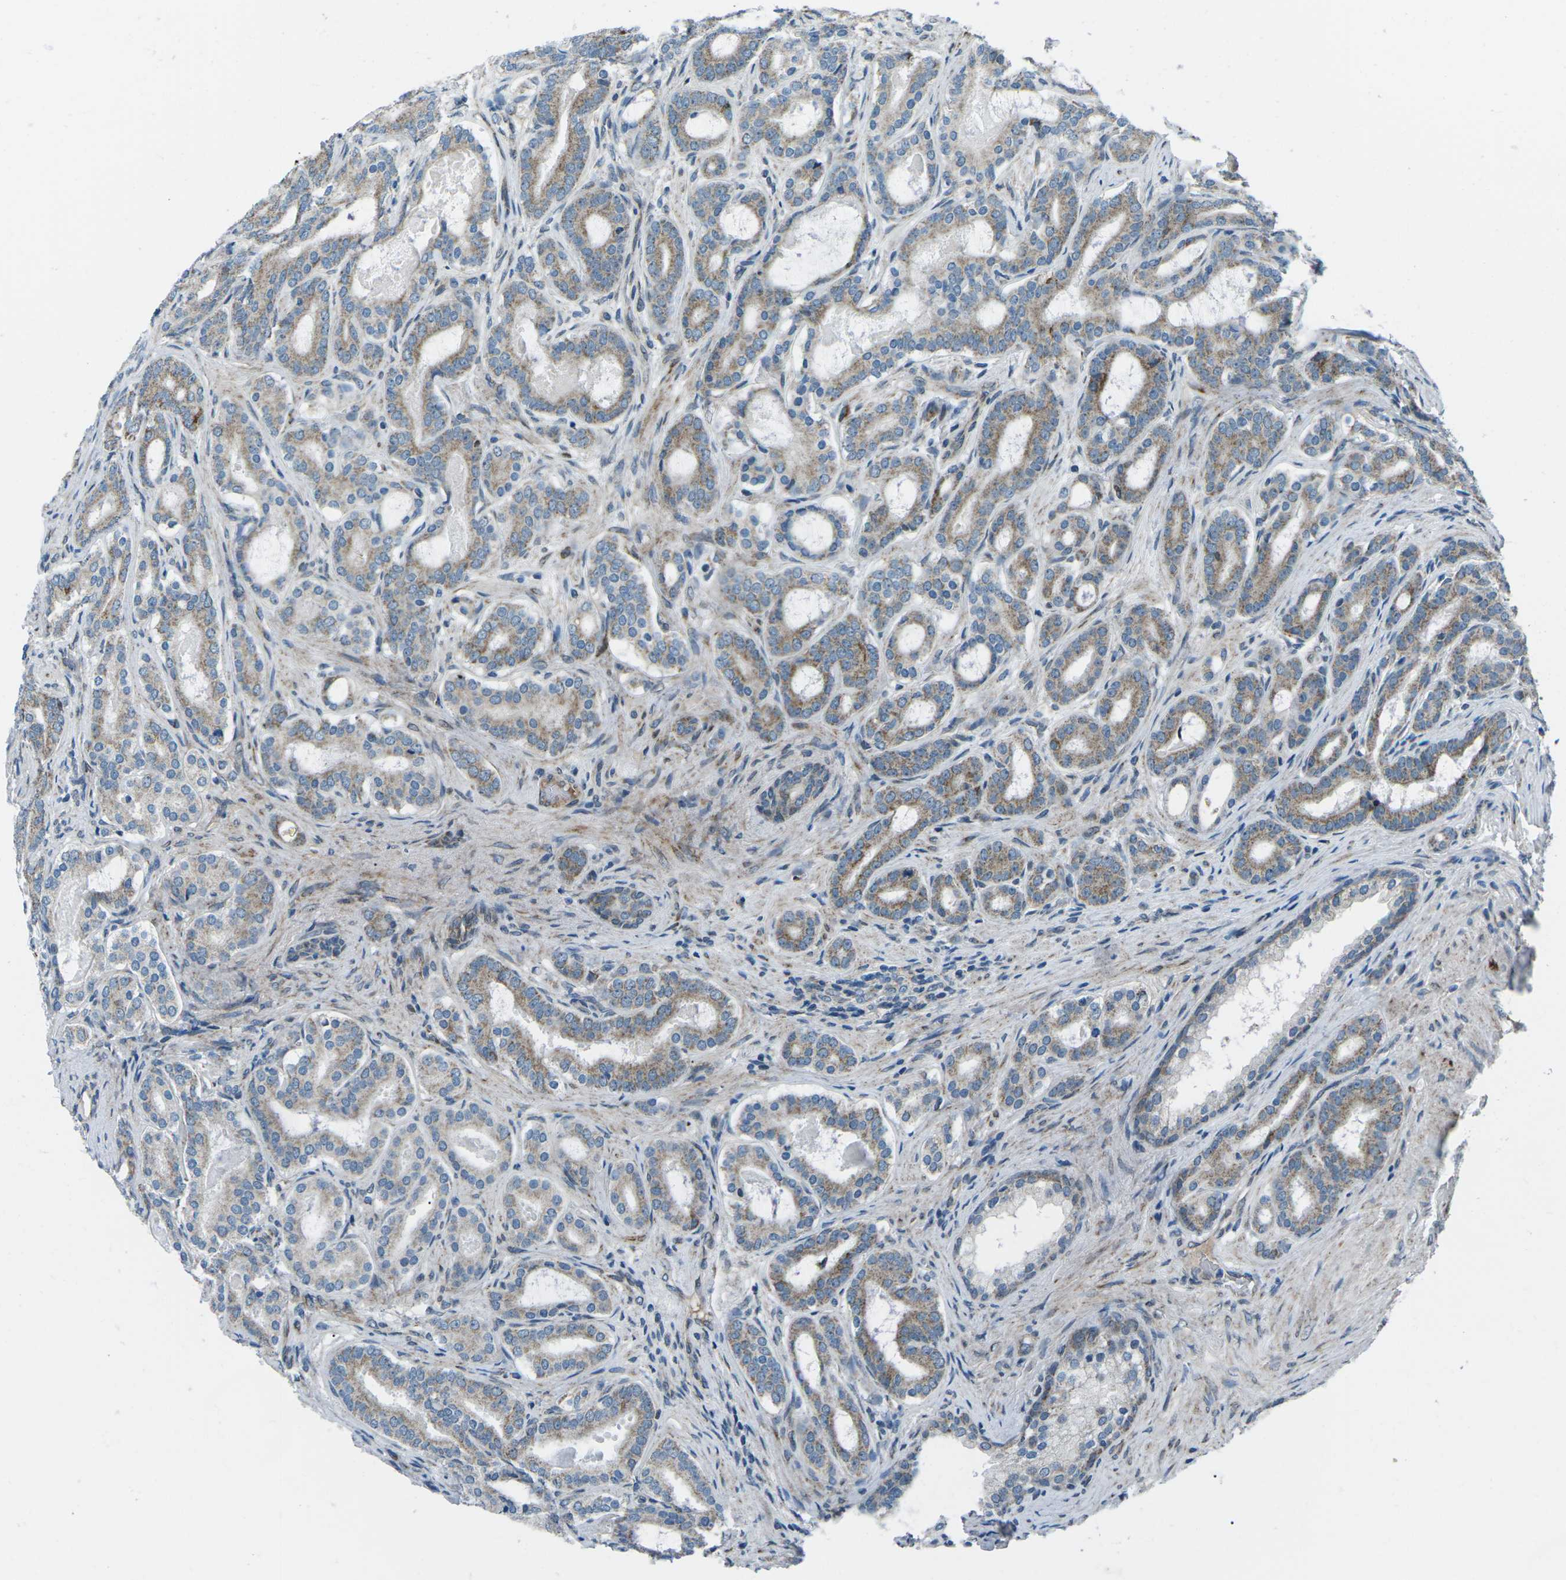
{"staining": {"intensity": "moderate", "quantity": ">75%", "location": "cytoplasmic/membranous"}, "tissue": "prostate cancer", "cell_type": "Tumor cells", "image_type": "cancer", "snomed": [{"axis": "morphology", "description": "Adenocarcinoma, High grade"}, {"axis": "topography", "description": "Prostate"}], "caption": "There is medium levels of moderate cytoplasmic/membranous staining in tumor cells of adenocarcinoma (high-grade) (prostate), as demonstrated by immunohistochemical staining (brown color).", "gene": "RFESD", "patient": {"sex": "male", "age": 60}}